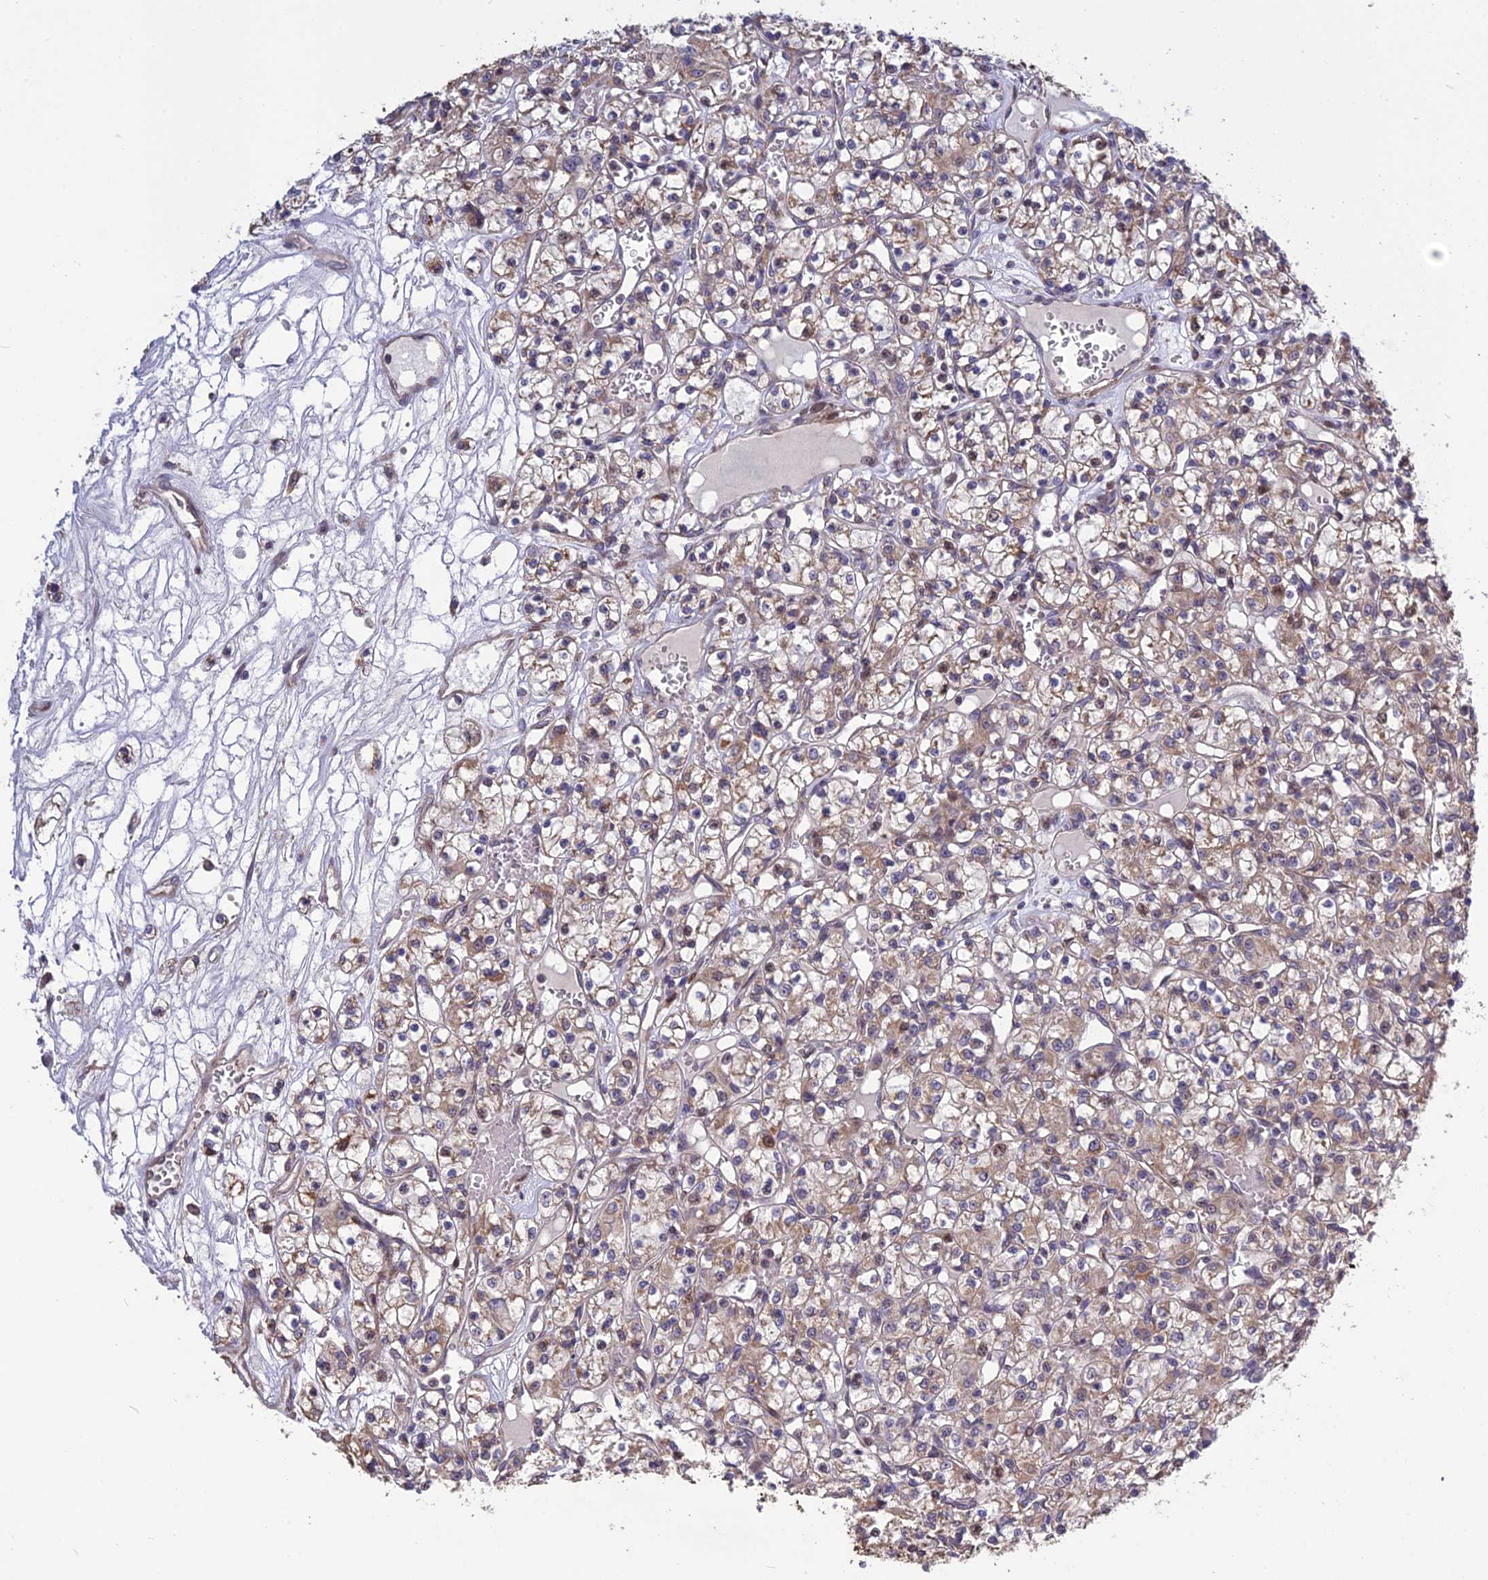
{"staining": {"intensity": "moderate", "quantity": "25%-75%", "location": "cytoplasmic/membranous"}, "tissue": "renal cancer", "cell_type": "Tumor cells", "image_type": "cancer", "snomed": [{"axis": "morphology", "description": "Adenocarcinoma, NOS"}, {"axis": "topography", "description": "Kidney"}], "caption": "Immunohistochemical staining of human adenocarcinoma (renal) demonstrates medium levels of moderate cytoplasmic/membranous protein staining in about 25%-75% of tumor cells. (DAB = brown stain, brightfield microscopy at high magnification).", "gene": "SPG21", "patient": {"sex": "female", "age": 59}}